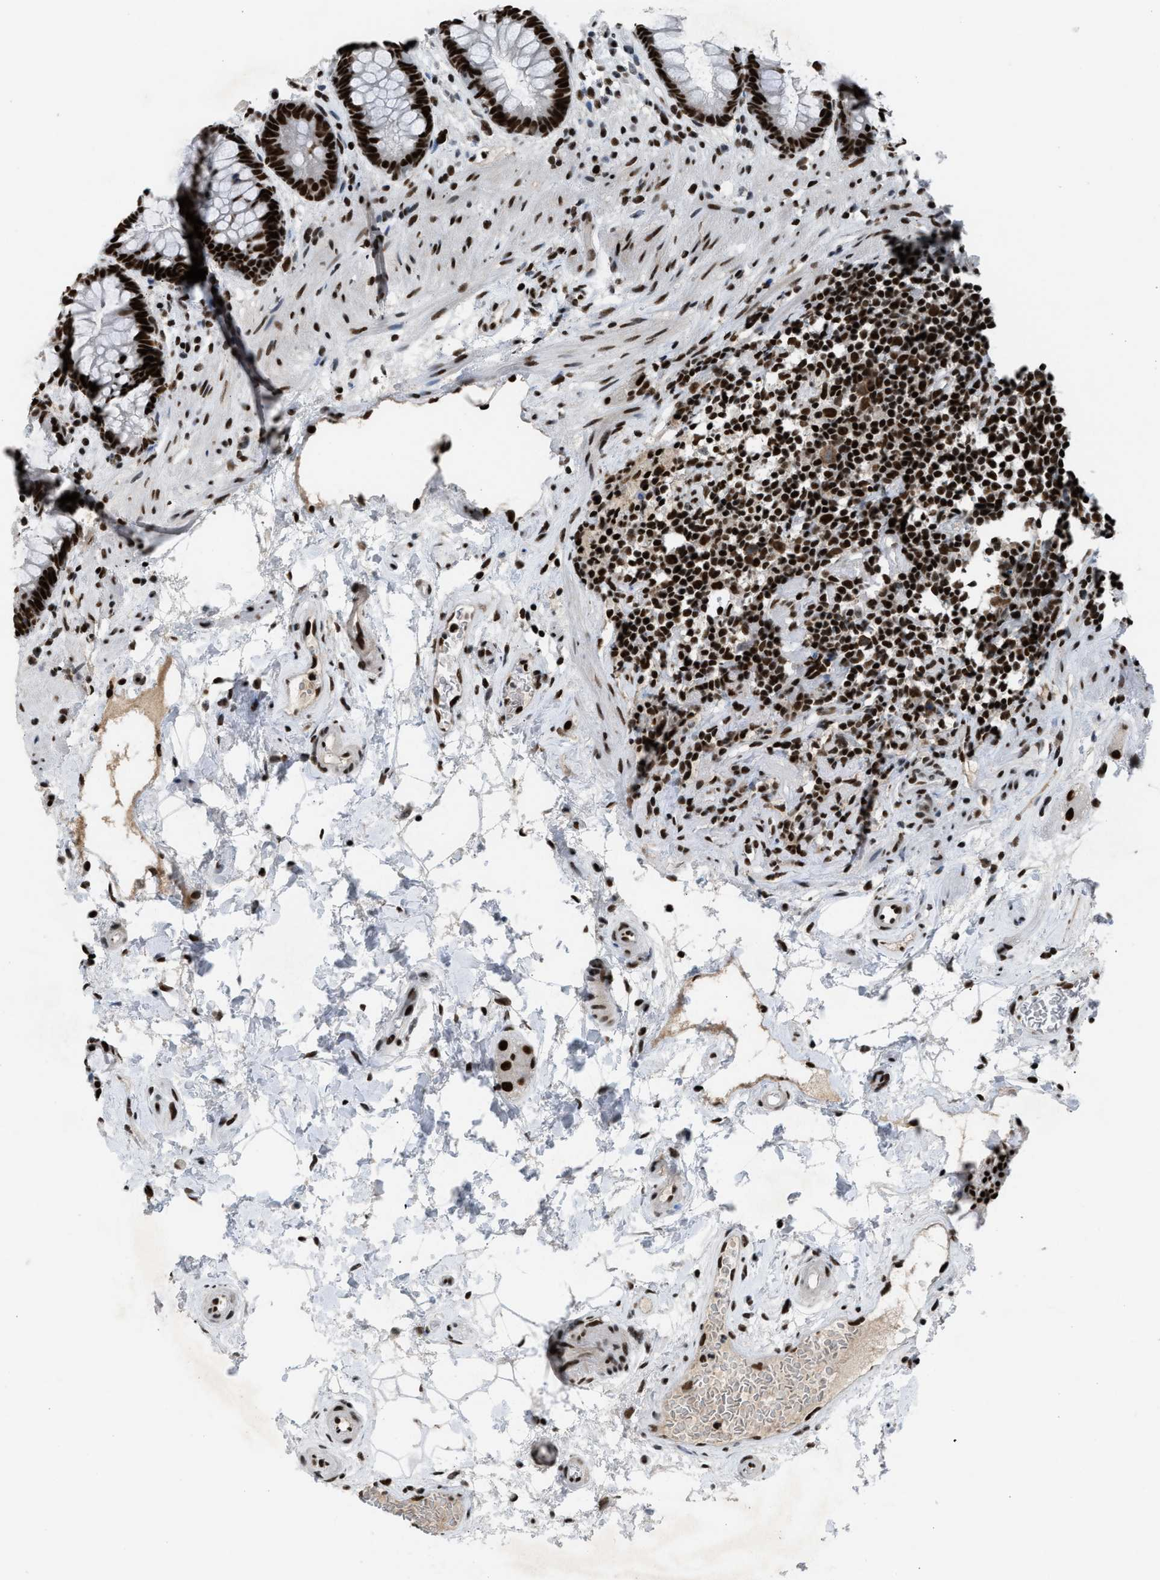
{"staining": {"intensity": "strong", "quantity": ">75%", "location": "nuclear"}, "tissue": "rectum", "cell_type": "Glandular cells", "image_type": "normal", "snomed": [{"axis": "morphology", "description": "Normal tissue, NOS"}, {"axis": "topography", "description": "Rectum"}], "caption": "DAB (3,3'-diaminobenzidine) immunohistochemical staining of normal rectum demonstrates strong nuclear protein positivity in approximately >75% of glandular cells. The staining is performed using DAB brown chromogen to label protein expression. The nuclei are counter-stained blue using hematoxylin.", "gene": "SCAF4", "patient": {"sex": "male", "age": 64}}